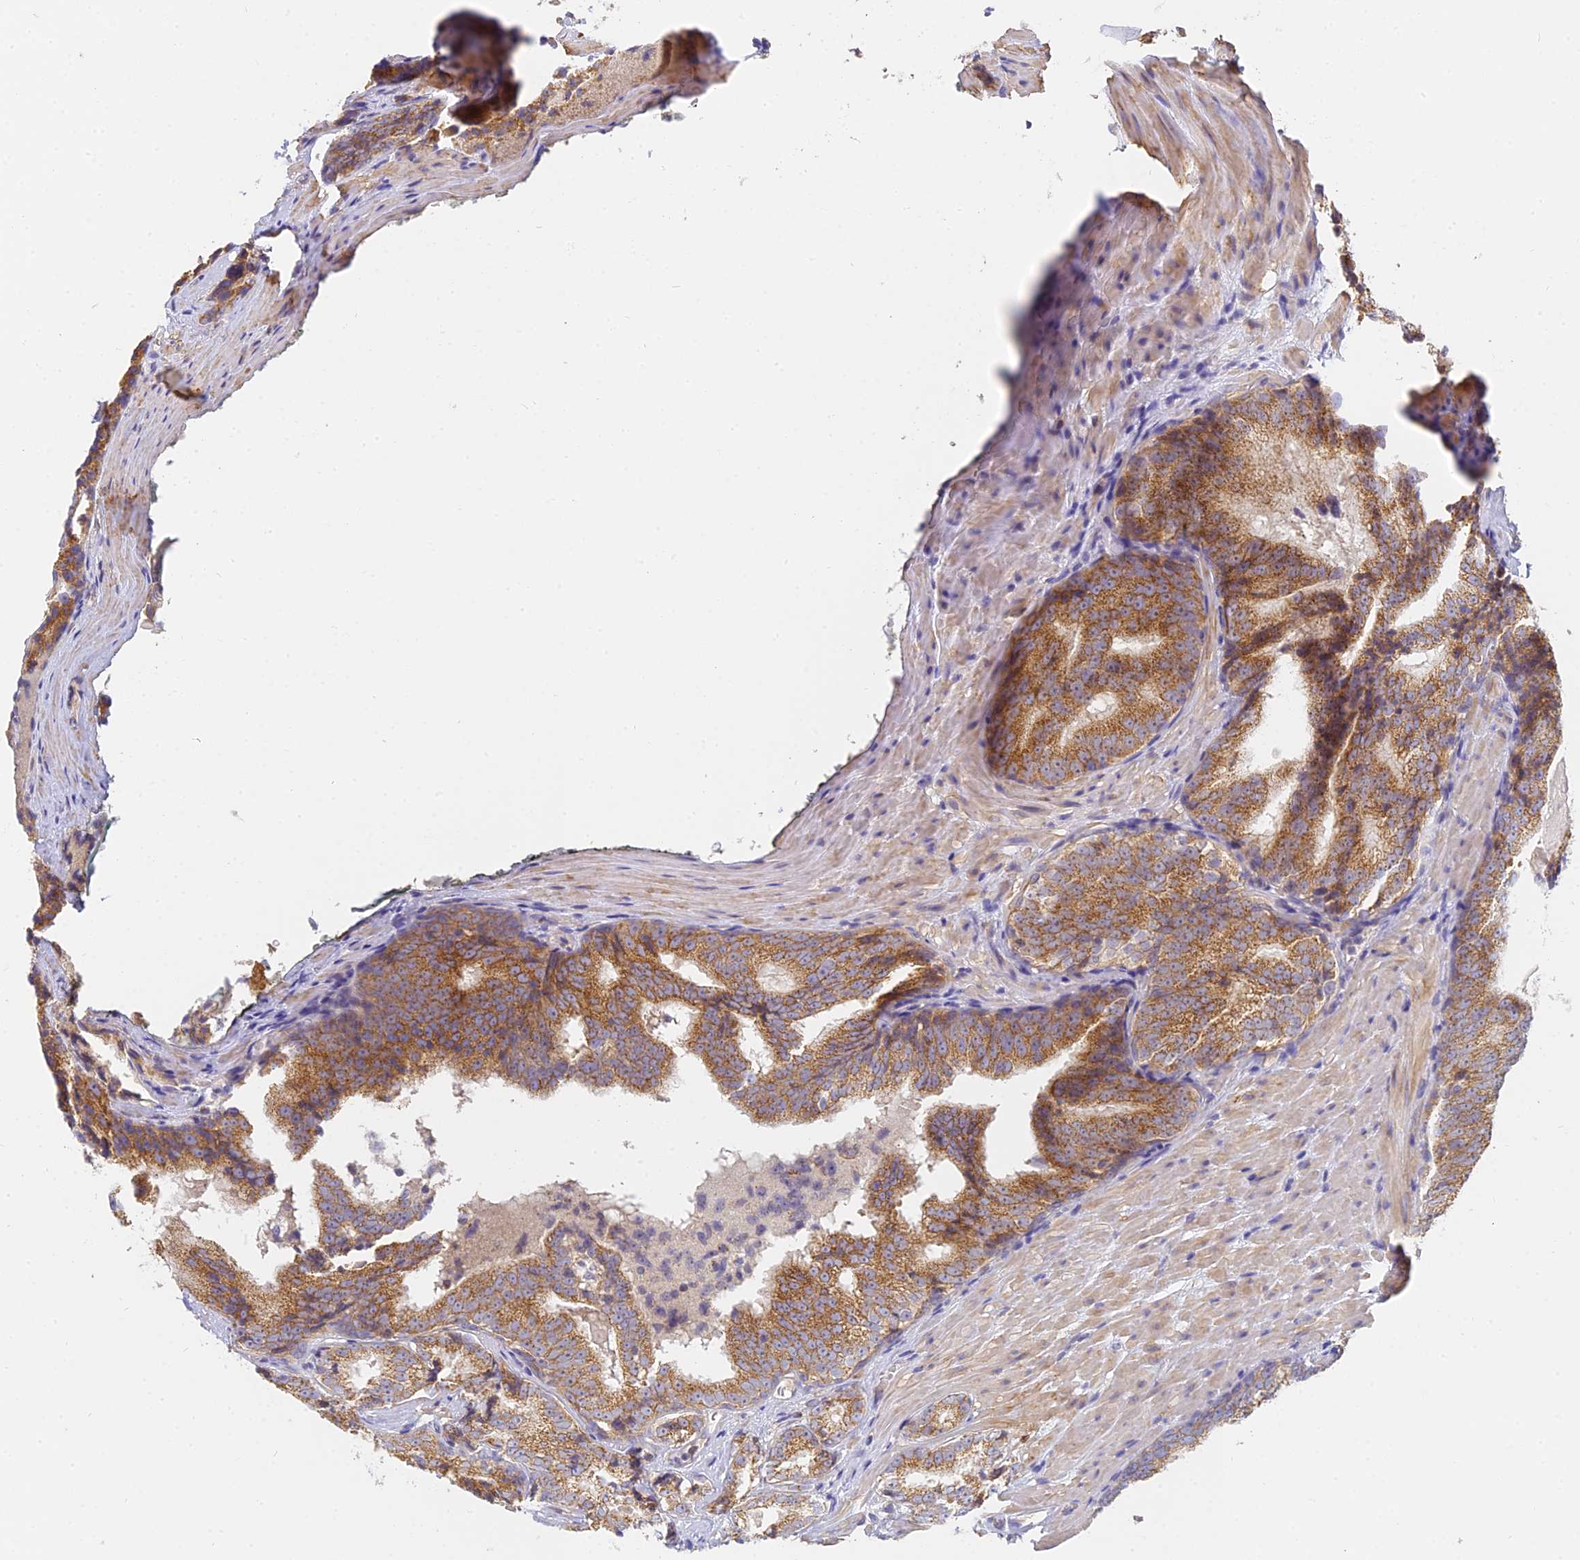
{"staining": {"intensity": "moderate", "quantity": ">75%", "location": "cytoplasmic/membranous"}, "tissue": "prostate cancer", "cell_type": "Tumor cells", "image_type": "cancer", "snomed": [{"axis": "morphology", "description": "Adenocarcinoma, High grade"}, {"axis": "topography", "description": "Prostate"}], "caption": "Immunohistochemistry (IHC) (DAB (3,3'-diaminobenzidine)) staining of prostate cancer demonstrates moderate cytoplasmic/membranous protein positivity in approximately >75% of tumor cells. Immunohistochemistry (IHC) stains the protein in brown and the nuclei are stained blue.", "gene": "MRPL15", "patient": {"sex": "male", "age": 66}}